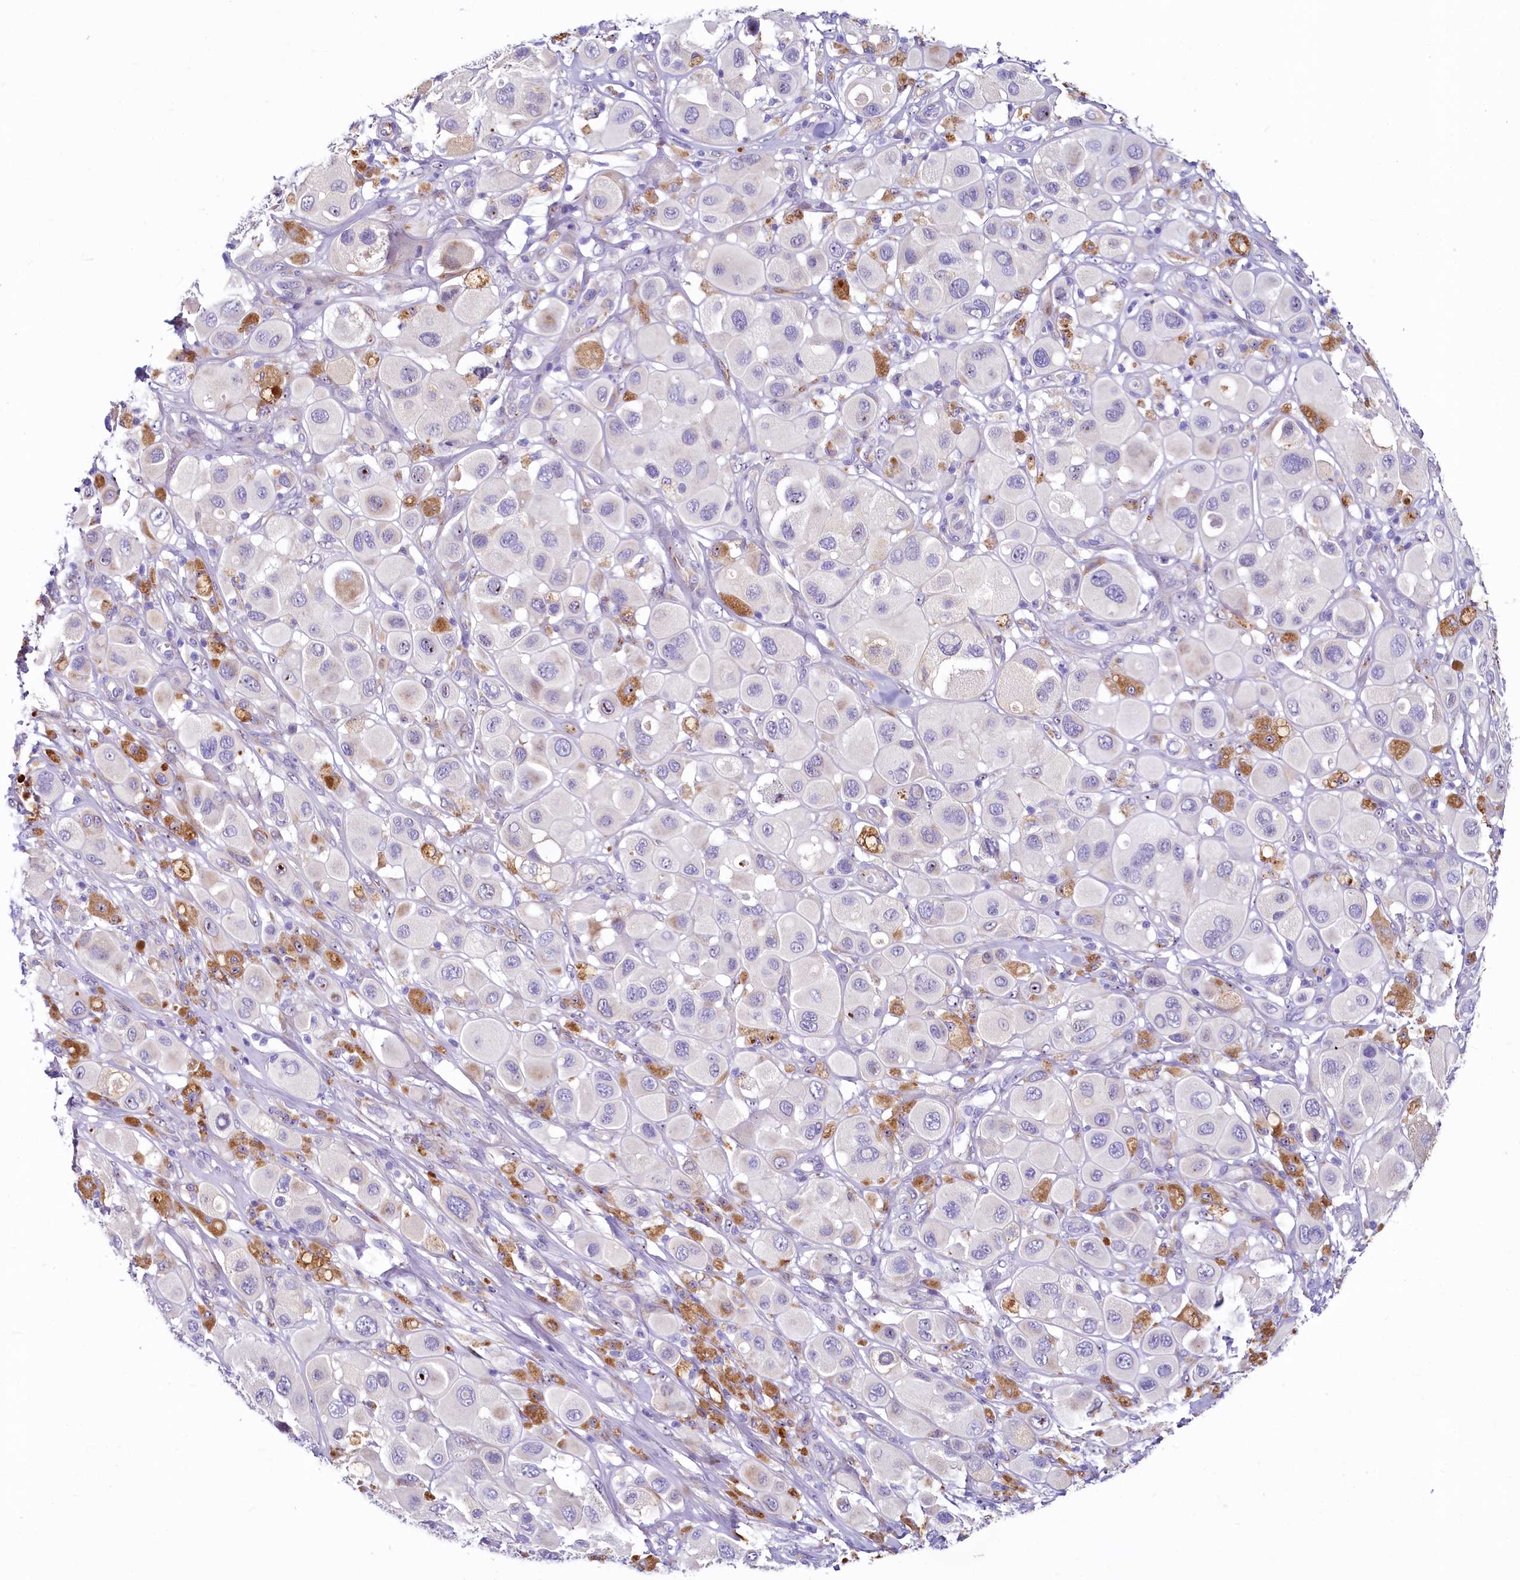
{"staining": {"intensity": "negative", "quantity": "none", "location": "none"}, "tissue": "melanoma", "cell_type": "Tumor cells", "image_type": "cancer", "snomed": [{"axis": "morphology", "description": "Malignant melanoma, Metastatic site"}, {"axis": "topography", "description": "Skin"}], "caption": "Malignant melanoma (metastatic site) stained for a protein using immunohistochemistry (IHC) demonstrates no expression tumor cells.", "gene": "SH3TC2", "patient": {"sex": "male", "age": 41}}